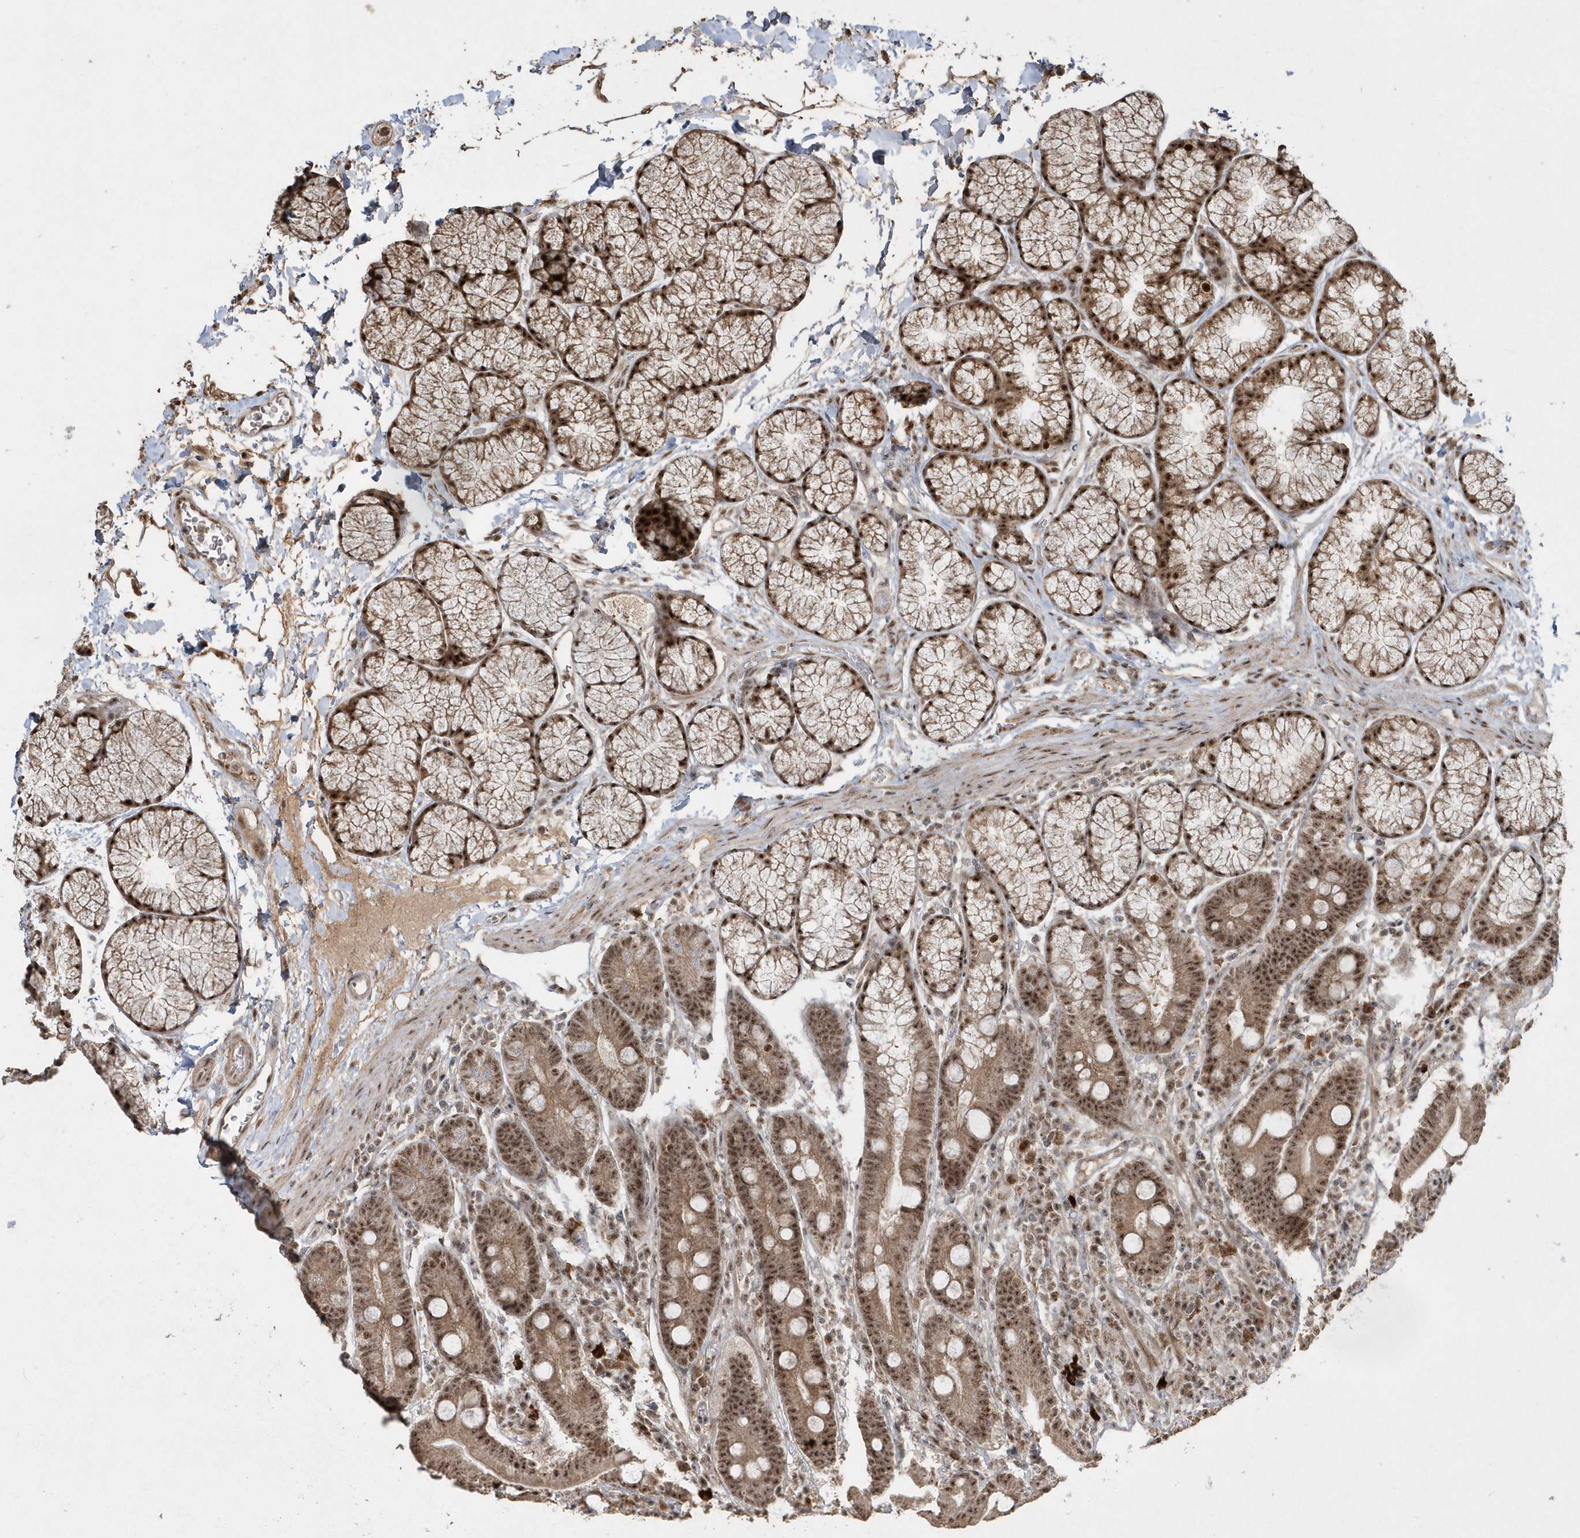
{"staining": {"intensity": "strong", "quantity": ">75%", "location": "cytoplasmic/membranous,nuclear"}, "tissue": "duodenum", "cell_type": "Glandular cells", "image_type": "normal", "snomed": [{"axis": "morphology", "description": "Normal tissue, NOS"}, {"axis": "topography", "description": "Duodenum"}], "caption": "Glandular cells show strong cytoplasmic/membranous,nuclear expression in about >75% of cells in benign duodenum.", "gene": "POLR3B", "patient": {"sex": "male", "age": 35}}